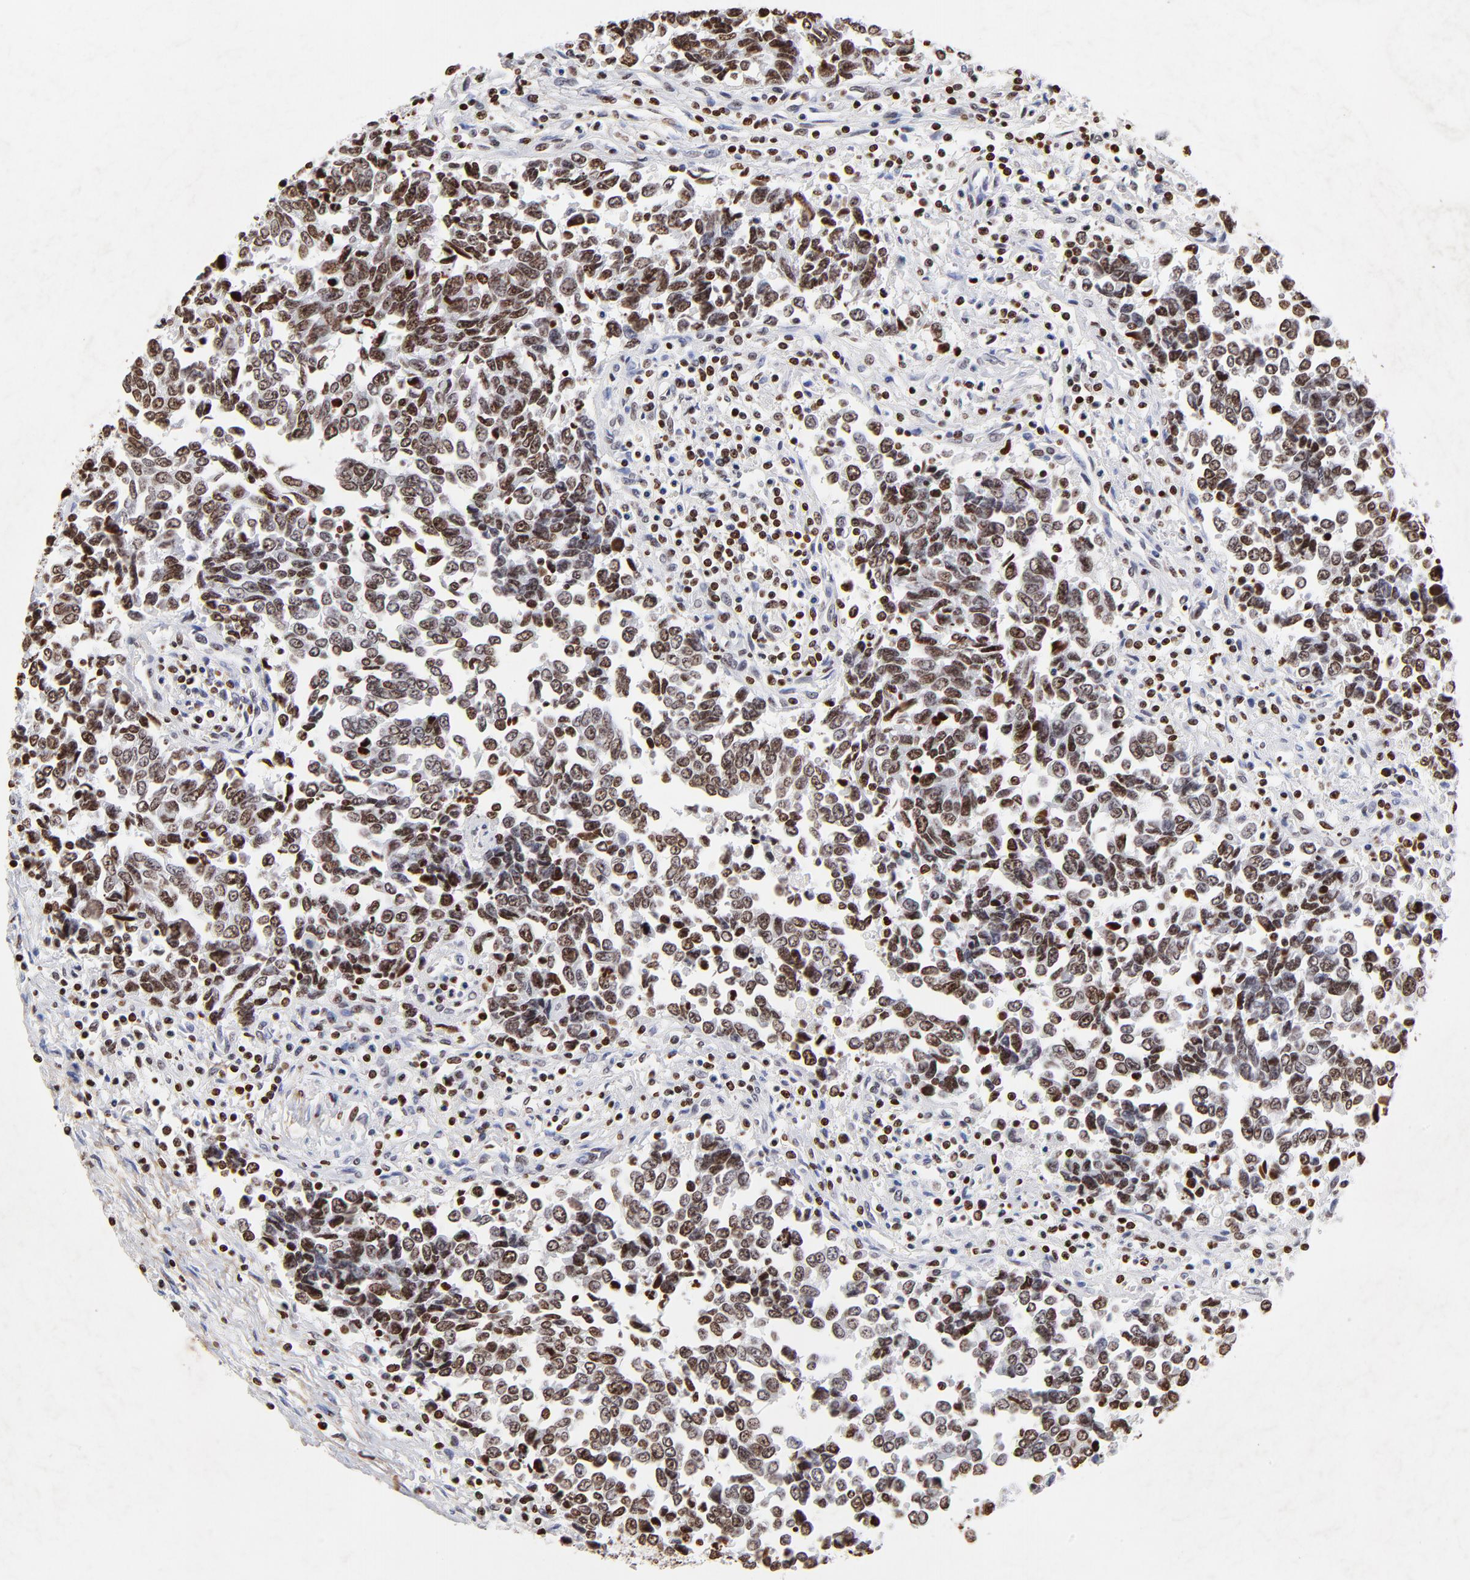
{"staining": {"intensity": "strong", "quantity": ">75%", "location": "nuclear"}, "tissue": "urothelial cancer", "cell_type": "Tumor cells", "image_type": "cancer", "snomed": [{"axis": "morphology", "description": "Urothelial carcinoma, High grade"}, {"axis": "topography", "description": "Urinary bladder"}], "caption": "High-magnification brightfield microscopy of high-grade urothelial carcinoma stained with DAB (3,3'-diaminobenzidine) (brown) and counterstained with hematoxylin (blue). tumor cells exhibit strong nuclear expression is seen in approximately>75% of cells. The protein of interest is stained brown, and the nuclei are stained in blue (DAB (3,3'-diaminobenzidine) IHC with brightfield microscopy, high magnification).", "gene": "FBH1", "patient": {"sex": "male", "age": 86}}